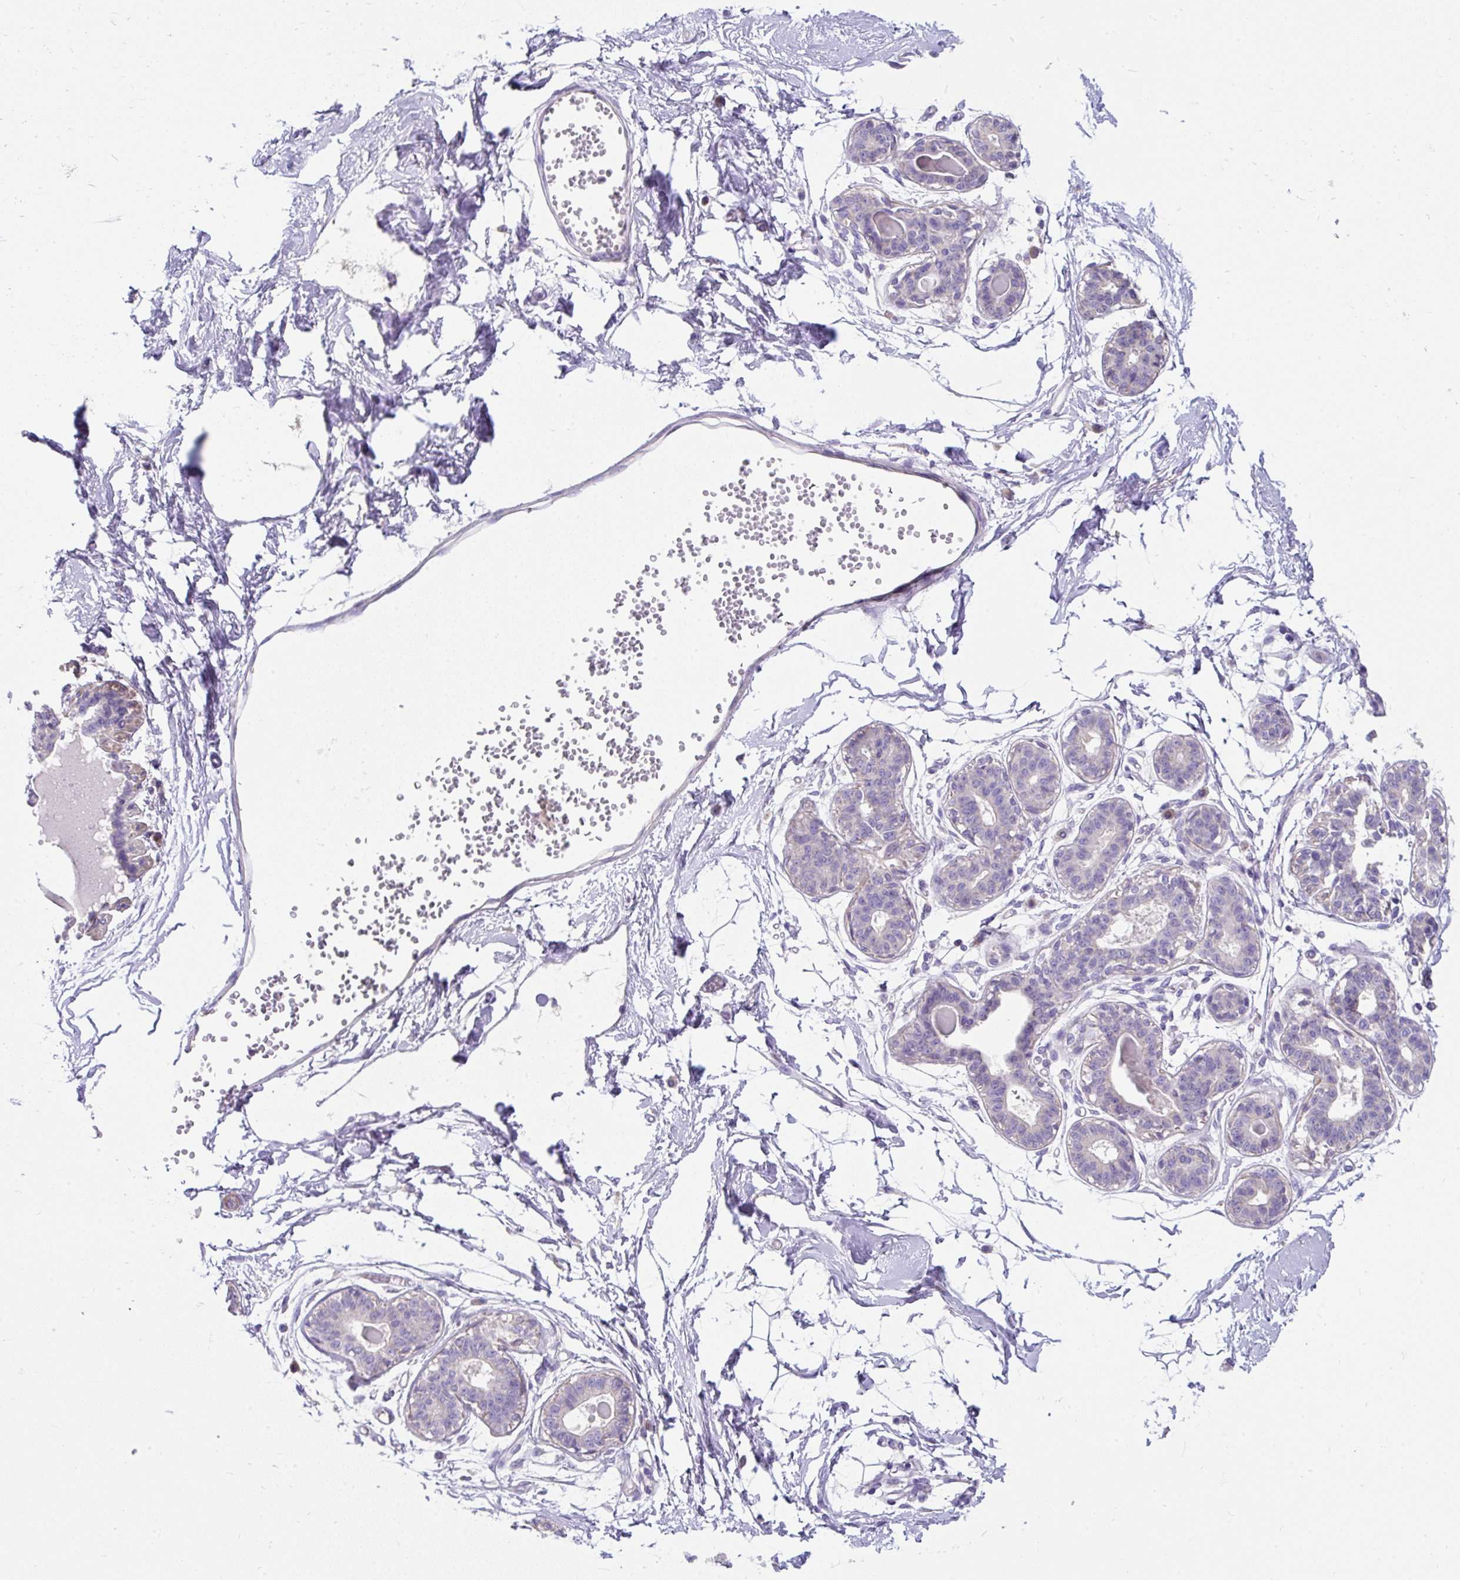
{"staining": {"intensity": "negative", "quantity": "none", "location": "none"}, "tissue": "breast", "cell_type": "Adipocytes", "image_type": "normal", "snomed": [{"axis": "morphology", "description": "Normal tissue, NOS"}, {"axis": "topography", "description": "Breast"}], "caption": "Adipocytes show no significant protein expression in unremarkable breast. (Brightfield microscopy of DAB immunohistochemistry (IHC) at high magnification).", "gene": "SUSD5", "patient": {"sex": "female", "age": 45}}